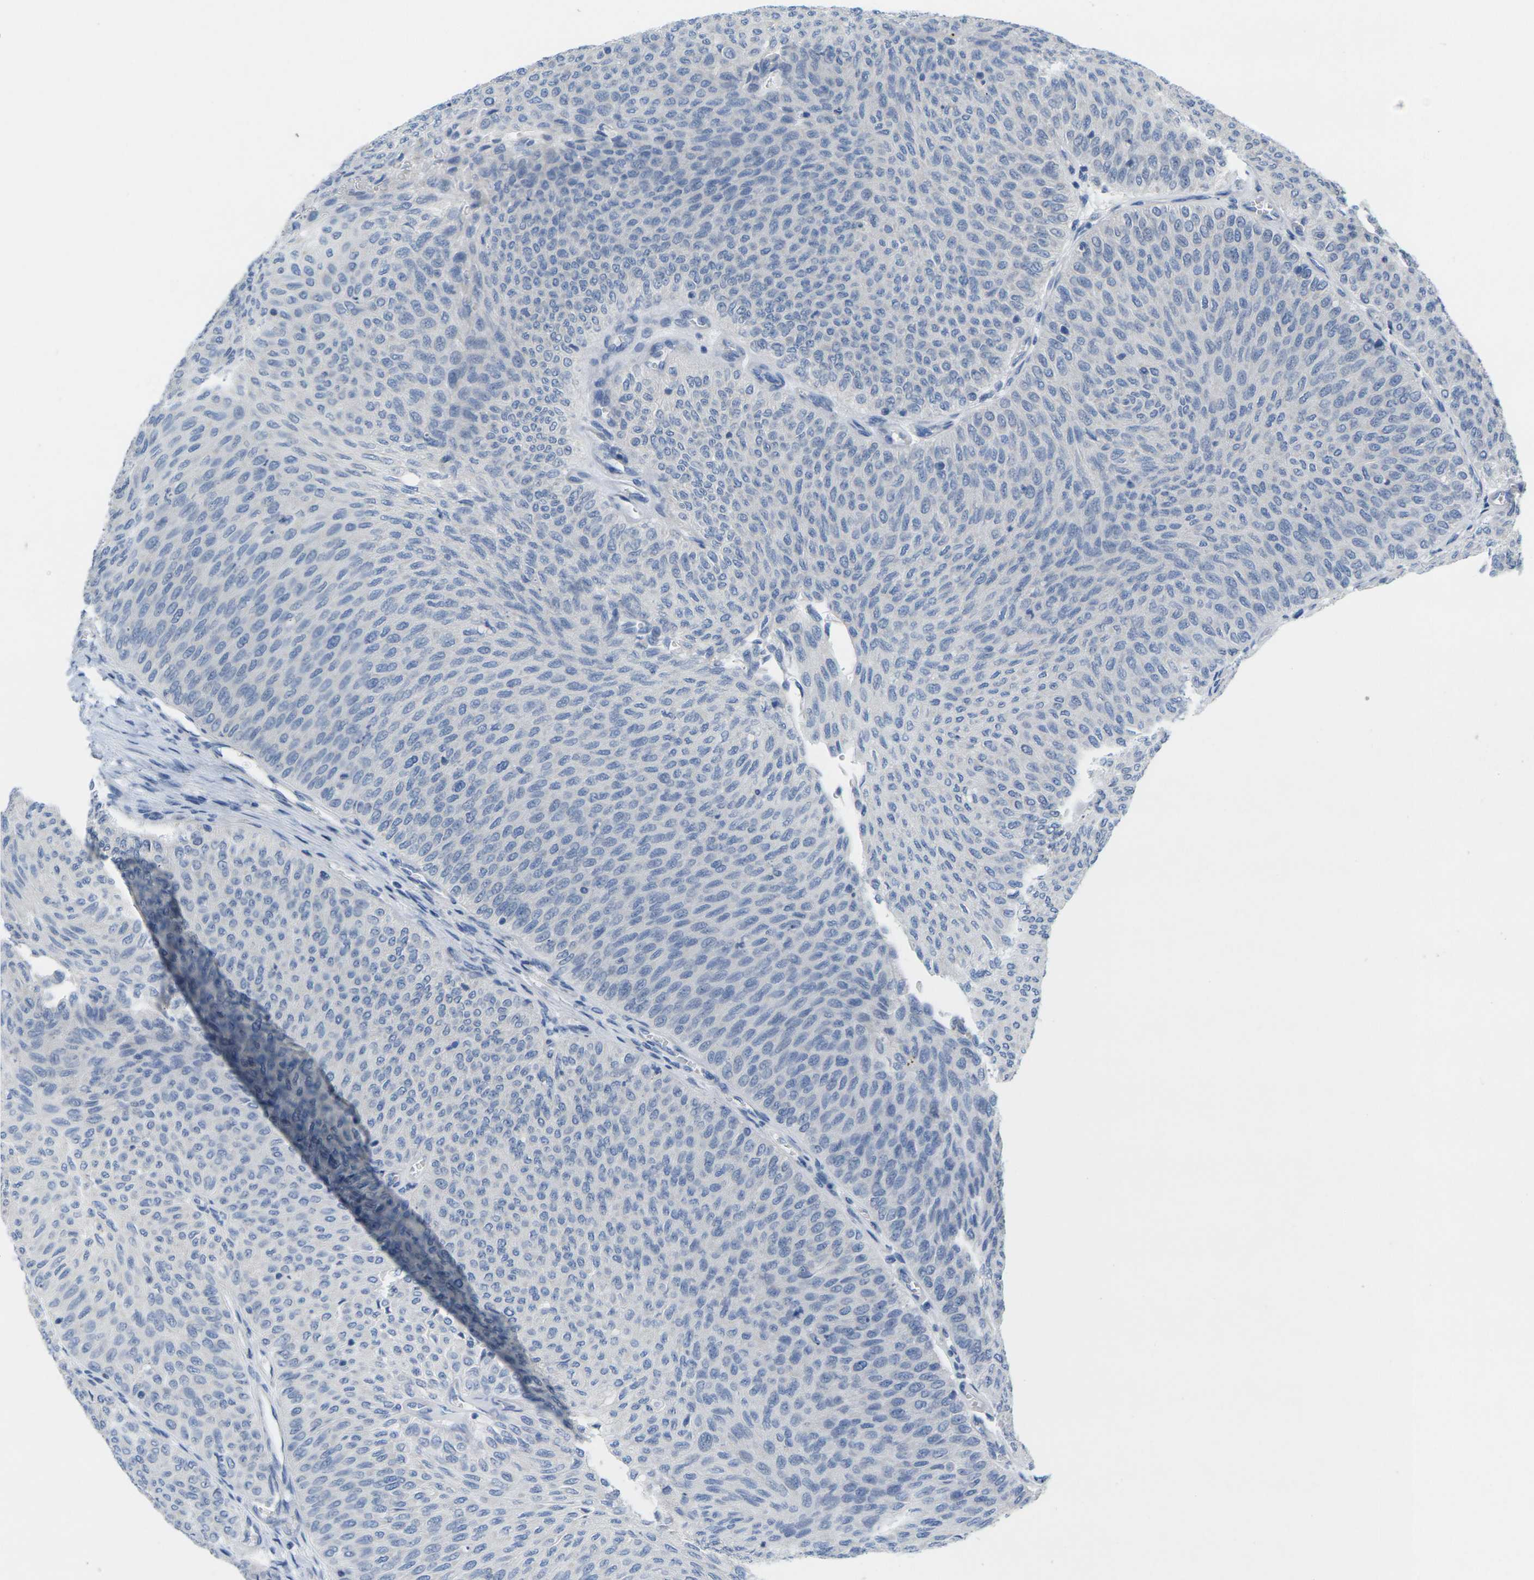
{"staining": {"intensity": "negative", "quantity": "none", "location": "none"}, "tissue": "urothelial cancer", "cell_type": "Tumor cells", "image_type": "cancer", "snomed": [{"axis": "morphology", "description": "Urothelial carcinoma, Low grade"}, {"axis": "topography", "description": "Urinary bladder"}], "caption": "A histopathology image of low-grade urothelial carcinoma stained for a protein shows no brown staining in tumor cells.", "gene": "TNNI3", "patient": {"sex": "male", "age": 78}}